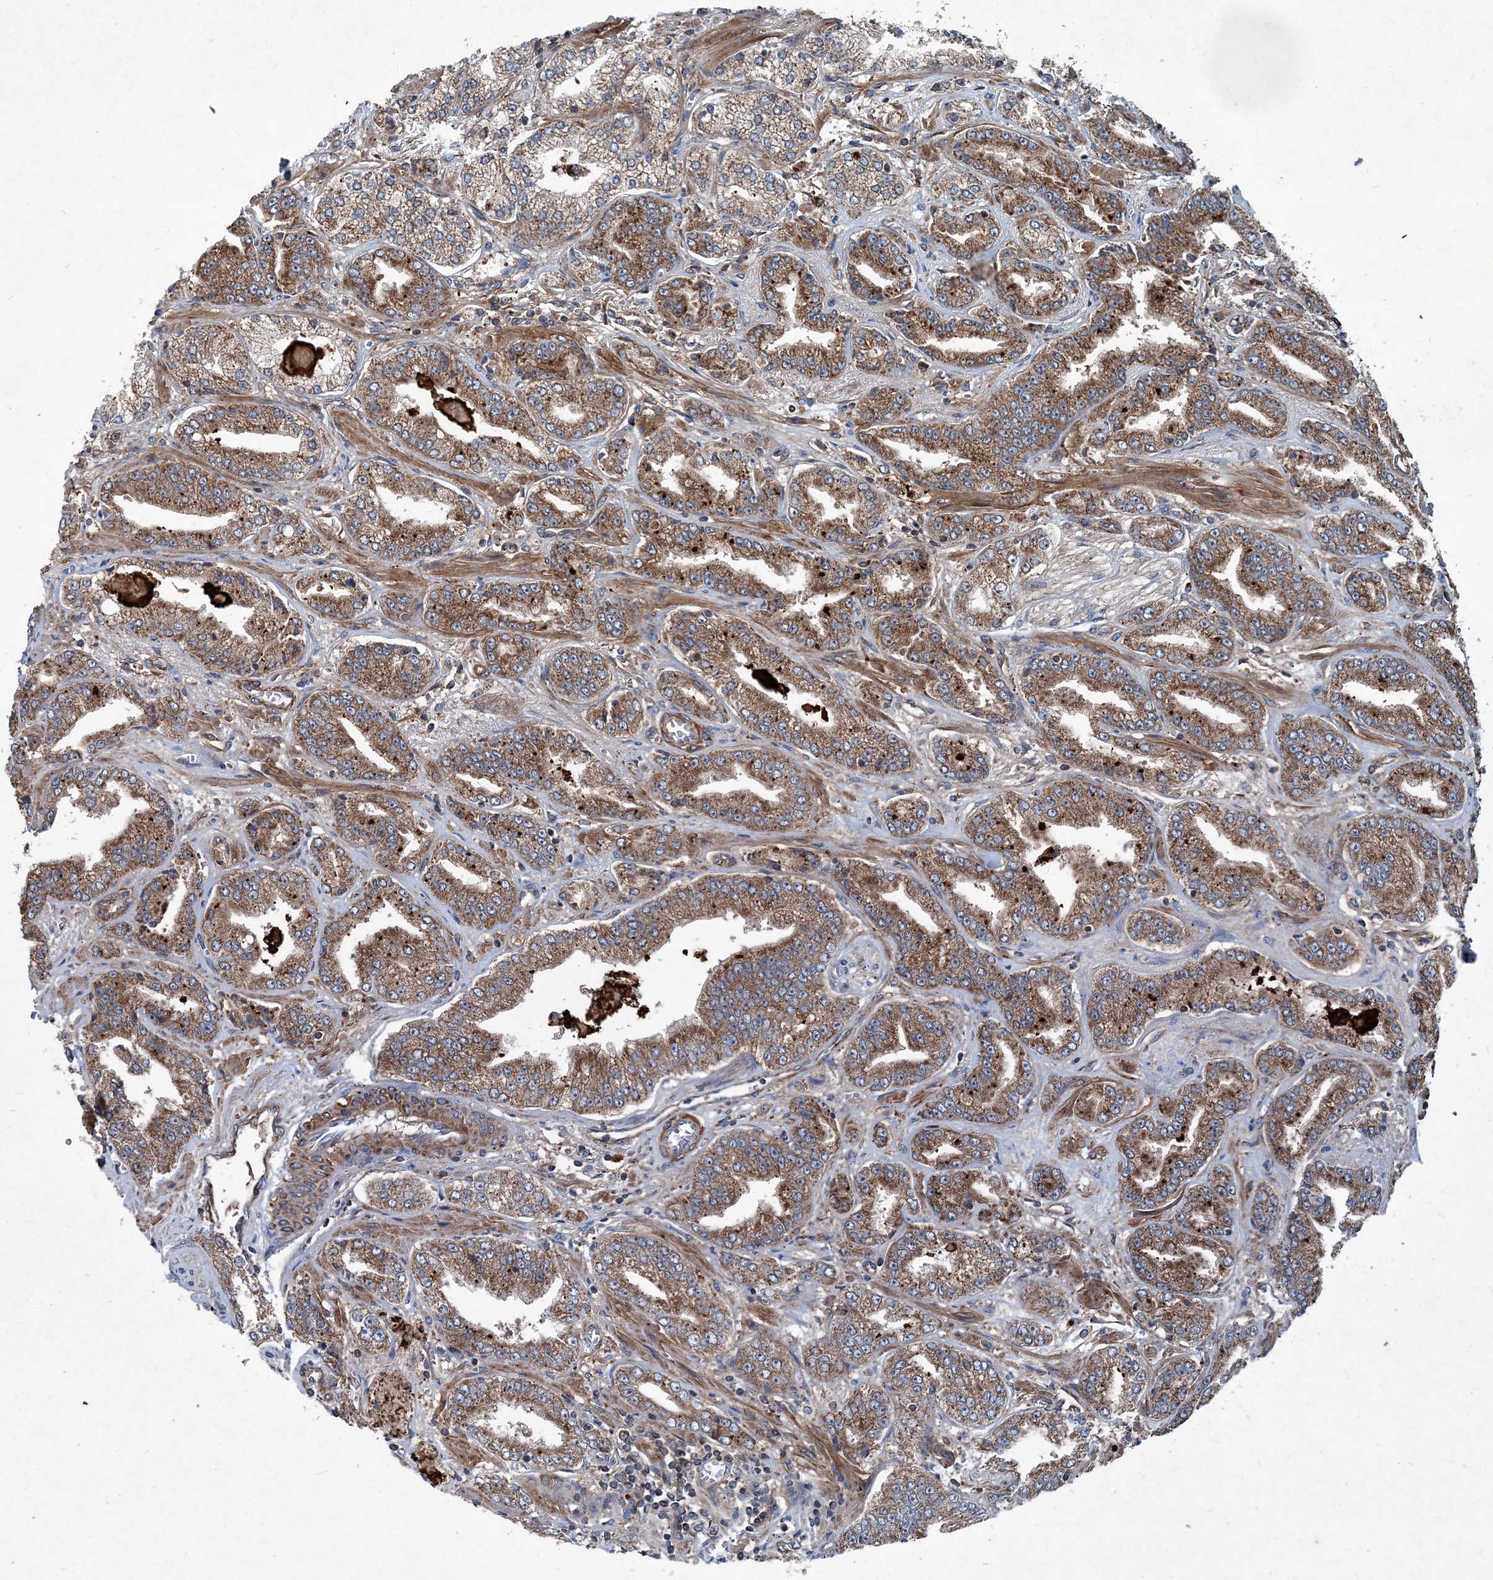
{"staining": {"intensity": "moderate", "quantity": "25%-75%", "location": "cytoplasmic/membranous"}, "tissue": "prostate cancer", "cell_type": "Tumor cells", "image_type": "cancer", "snomed": [{"axis": "morphology", "description": "Adenocarcinoma, High grade"}, {"axis": "topography", "description": "Prostate"}], "caption": "High-grade adenocarcinoma (prostate) was stained to show a protein in brown. There is medium levels of moderate cytoplasmic/membranous positivity in about 25%-75% of tumor cells.", "gene": "NDUFA2", "patient": {"sex": "male", "age": 71}}